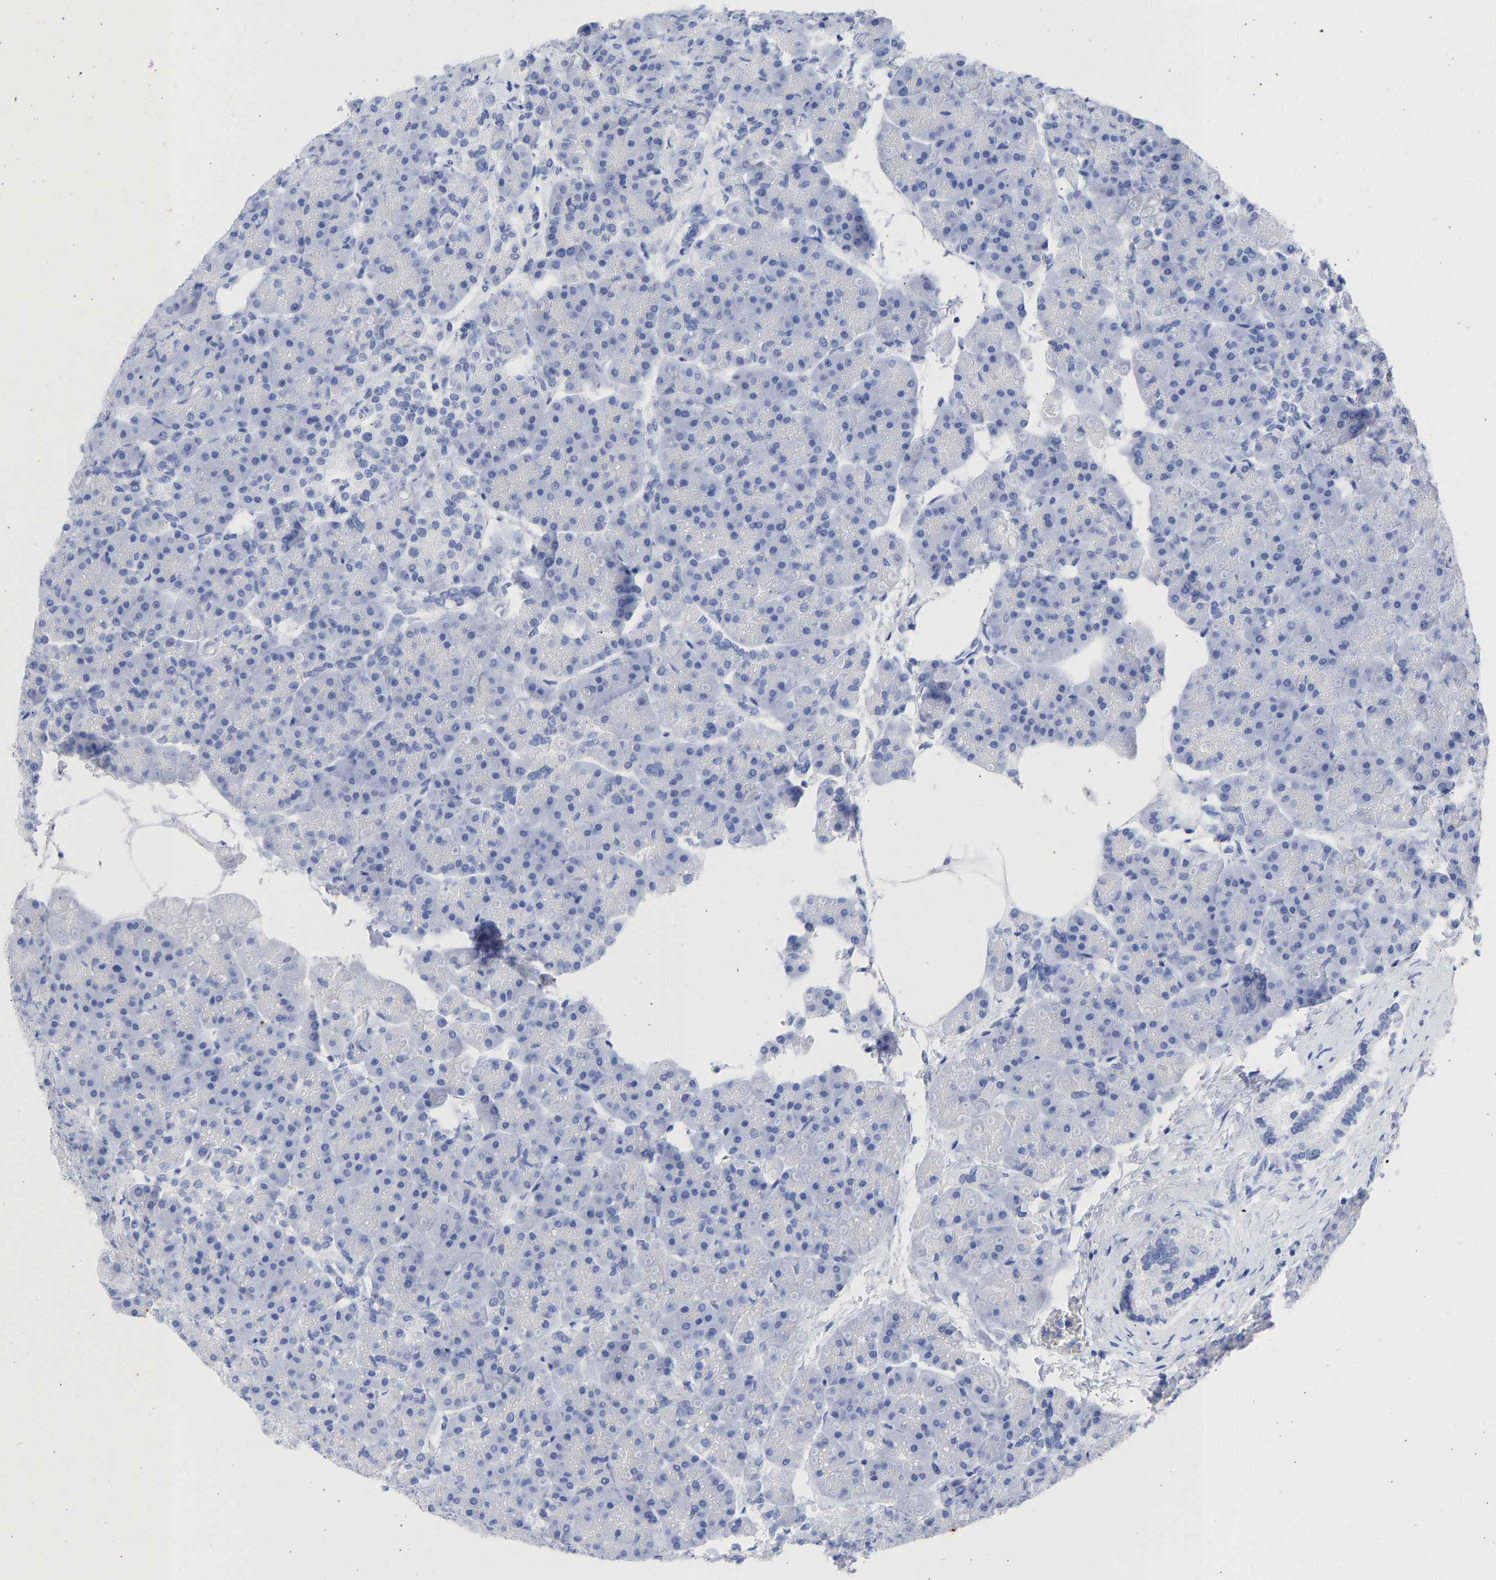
{"staining": {"intensity": "negative", "quantity": "none", "location": "none"}, "tissue": "pancreas", "cell_type": "Exocrine glandular cells", "image_type": "normal", "snomed": [{"axis": "morphology", "description": "Normal tissue, NOS"}, {"axis": "topography", "description": "Pancreas"}], "caption": "Exocrine glandular cells show no significant protein expression in unremarkable pancreas. The staining is performed using DAB brown chromogen with nuclei counter-stained in using hematoxylin.", "gene": "KRT1", "patient": {"sex": "female", "age": 70}}